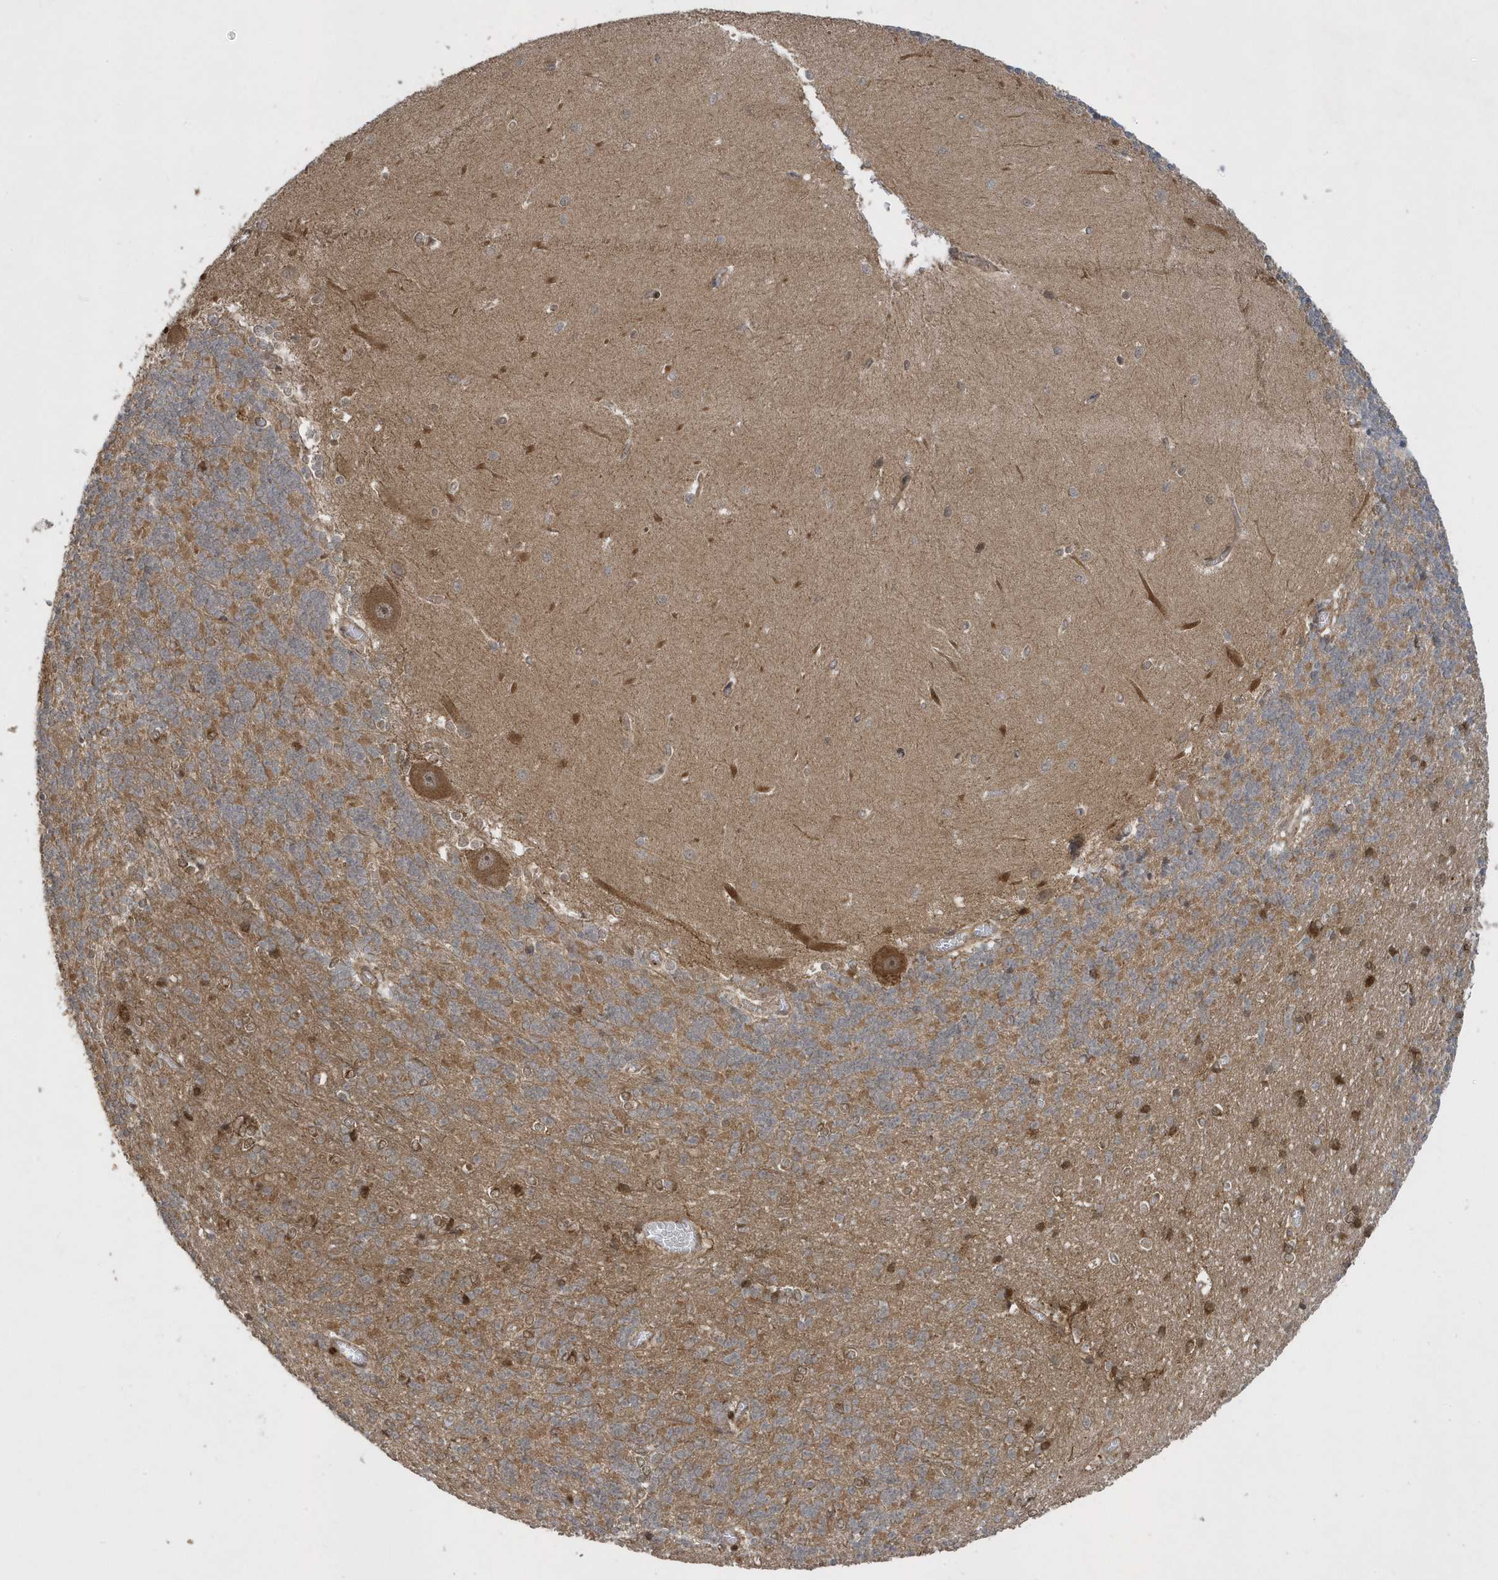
{"staining": {"intensity": "moderate", "quantity": ">75%", "location": "cytoplasmic/membranous"}, "tissue": "cerebellum", "cell_type": "Cells in granular layer", "image_type": "normal", "snomed": [{"axis": "morphology", "description": "Normal tissue, NOS"}, {"axis": "topography", "description": "Cerebellum"}], "caption": "Human cerebellum stained for a protein (brown) reveals moderate cytoplasmic/membranous positive staining in approximately >75% of cells in granular layer.", "gene": "STAMBP", "patient": {"sex": "male", "age": 37}}